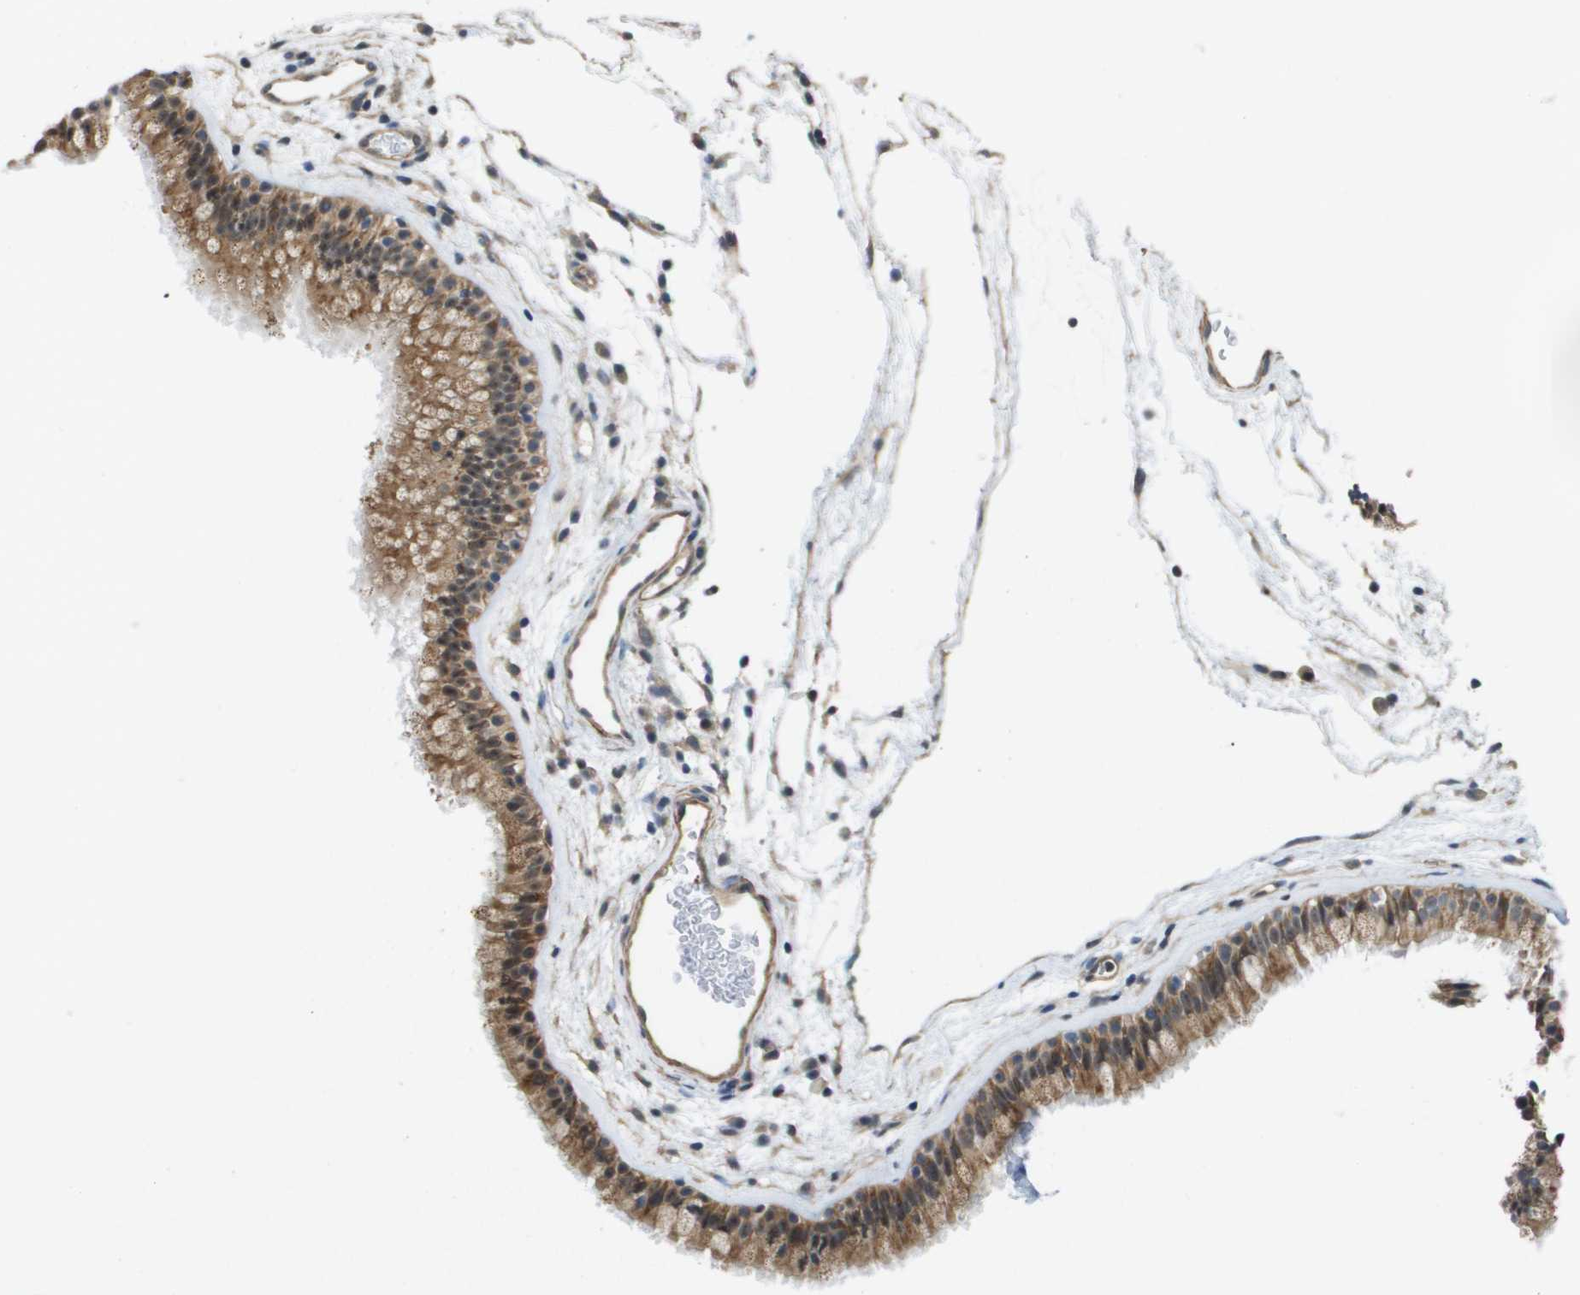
{"staining": {"intensity": "moderate", "quantity": ">75%", "location": "cytoplasmic/membranous,nuclear"}, "tissue": "nasopharynx", "cell_type": "Respiratory epithelial cells", "image_type": "normal", "snomed": [{"axis": "morphology", "description": "Normal tissue, NOS"}, {"axis": "morphology", "description": "Inflammation, NOS"}, {"axis": "topography", "description": "Nasopharynx"}], "caption": "DAB (3,3'-diaminobenzidine) immunohistochemical staining of unremarkable human nasopharynx shows moderate cytoplasmic/membranous,nuclear protein positivity in about >75% of respiratory epithelial cells. Ihc stains the protein in brown and the nuclei are stained blue.", "gene": "RNF112", "patient": {"sex": "male", "age": 48}}